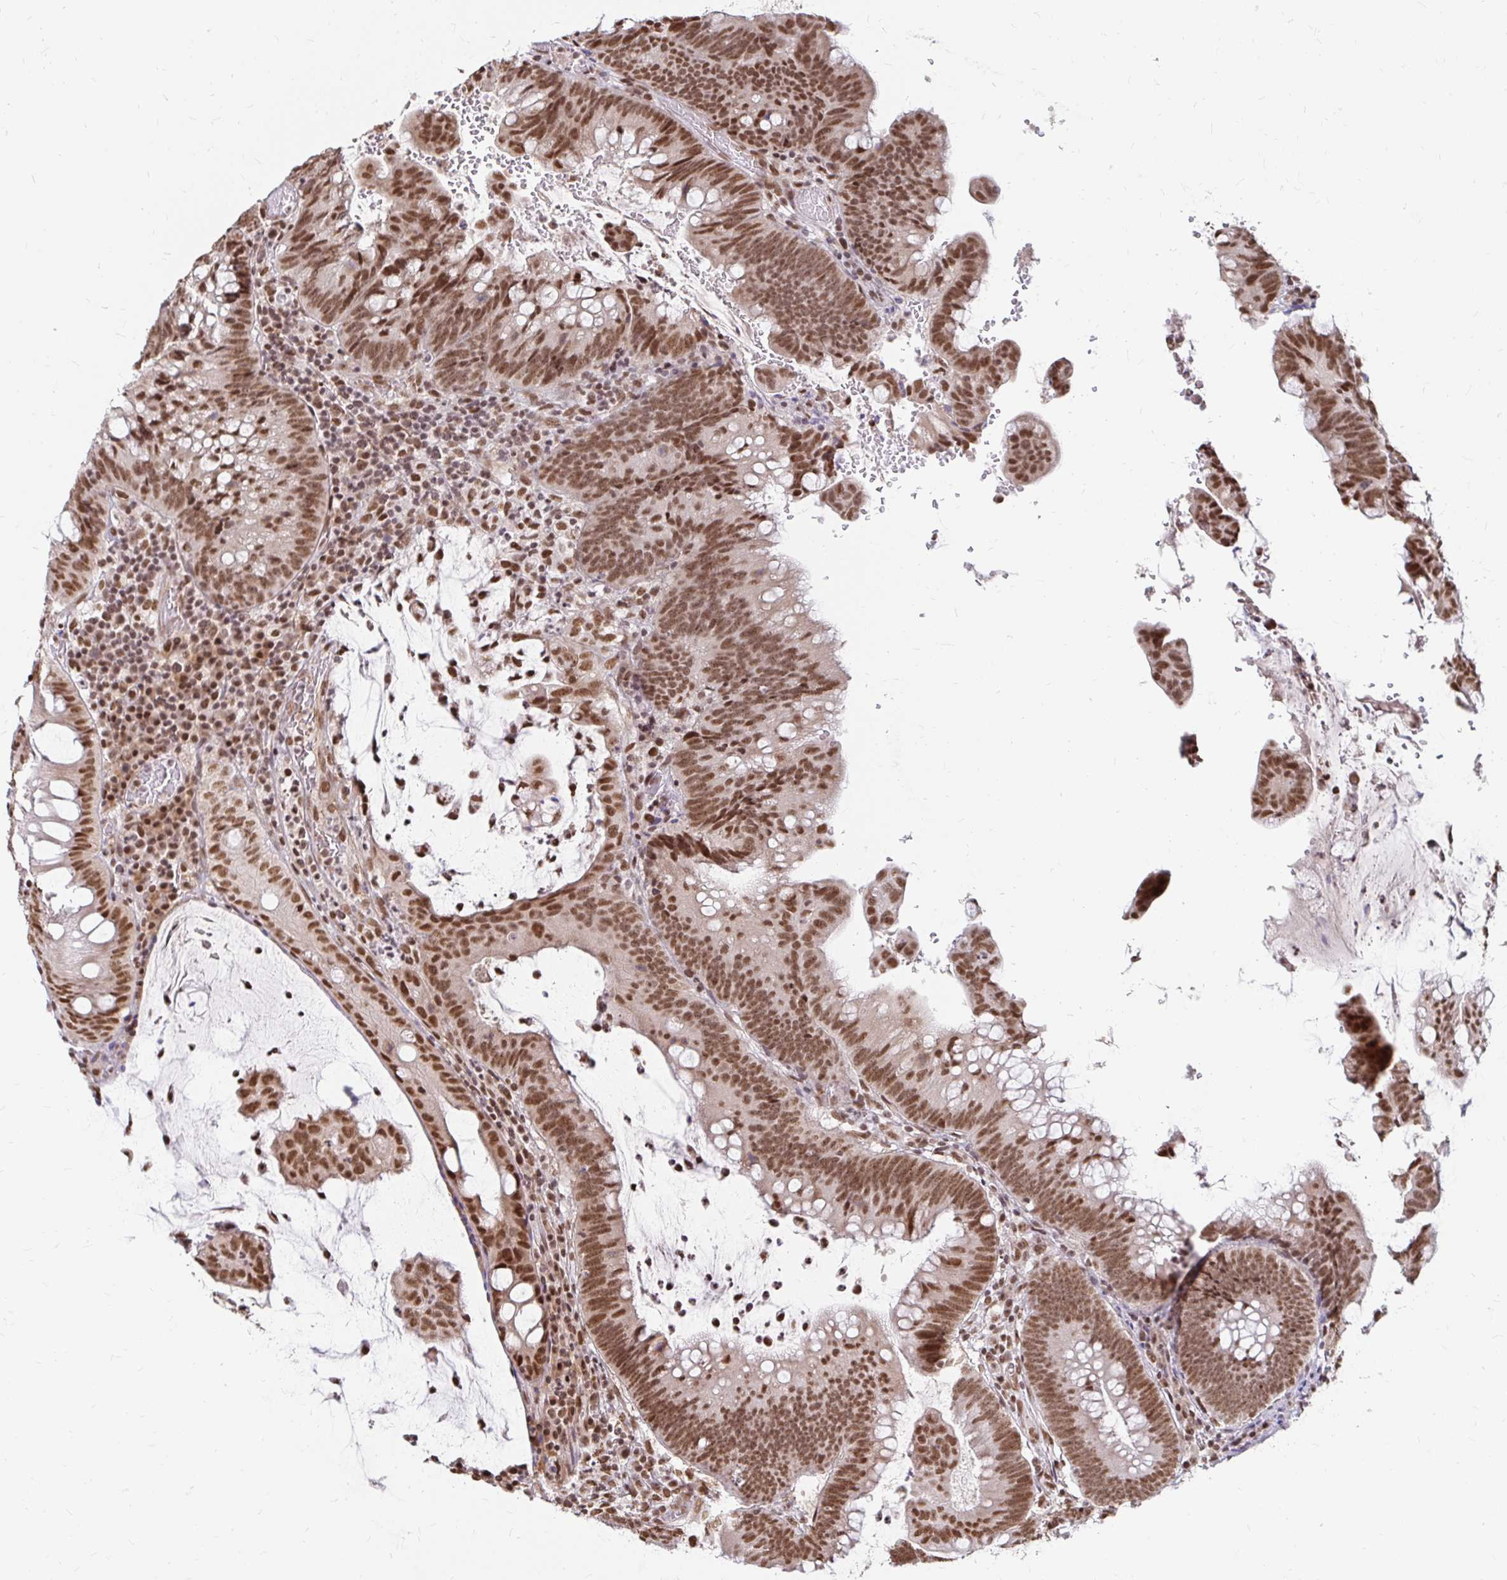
{"staining": {"intensity": "strong", "quantity": ">75%", "location": "nuclear"}, "tissue": "colorectal cancer", "cell_type": "Tumor cells", "image_type": "cancer", "snomed": [{"axis": "morphology", "description": "Adenocarcinoma, NOS"}, {"axis": "topography", "description": "Colon"}], "caption": "A histopathology image showing strong nuclear staining in about >75% of tumor cells in colorectal cancer (adenocarcinoma), as visualized by brown immunohistochemical staining.", "gene": "HNRNPU", "patient": {"sex": "male", "age": 62}}